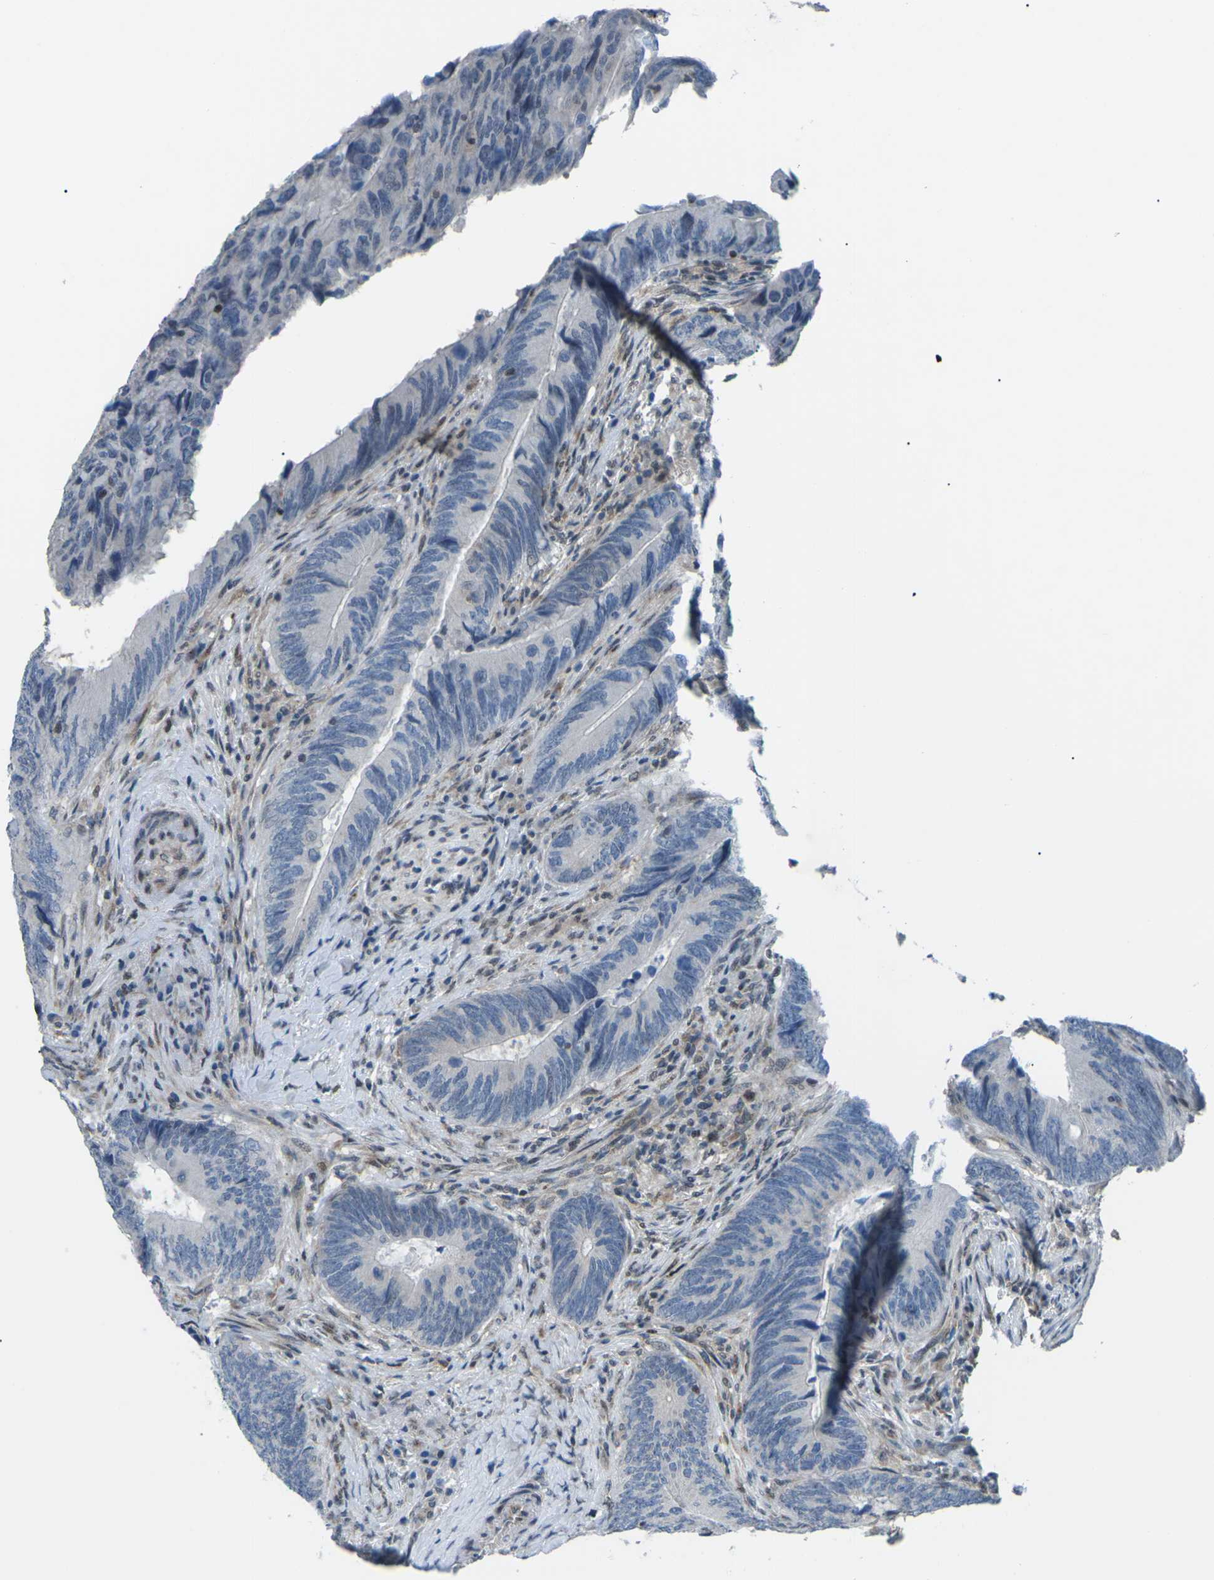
{"staining": {"intensity": "negative", "quantity": "none", "location": "none"}, "tissue": "colorectal cancer", "cell_type": "Tumor cells", "image_type": "cancer", "snomed": [{"axis": "morphology", "description": "Normal tissue, NOS"}, {"axis": "morphology", "description": "Adenocarcinoma, NOS"}, {"axis": "topography", "description": "Colon"}], "caption": "Protein analysis of colorectal cancer (adenocarcinoma) reveals no significant staining in tumor cells.", "gene": "MBNL1", "patient": {"sex": "male", "age": 56}}